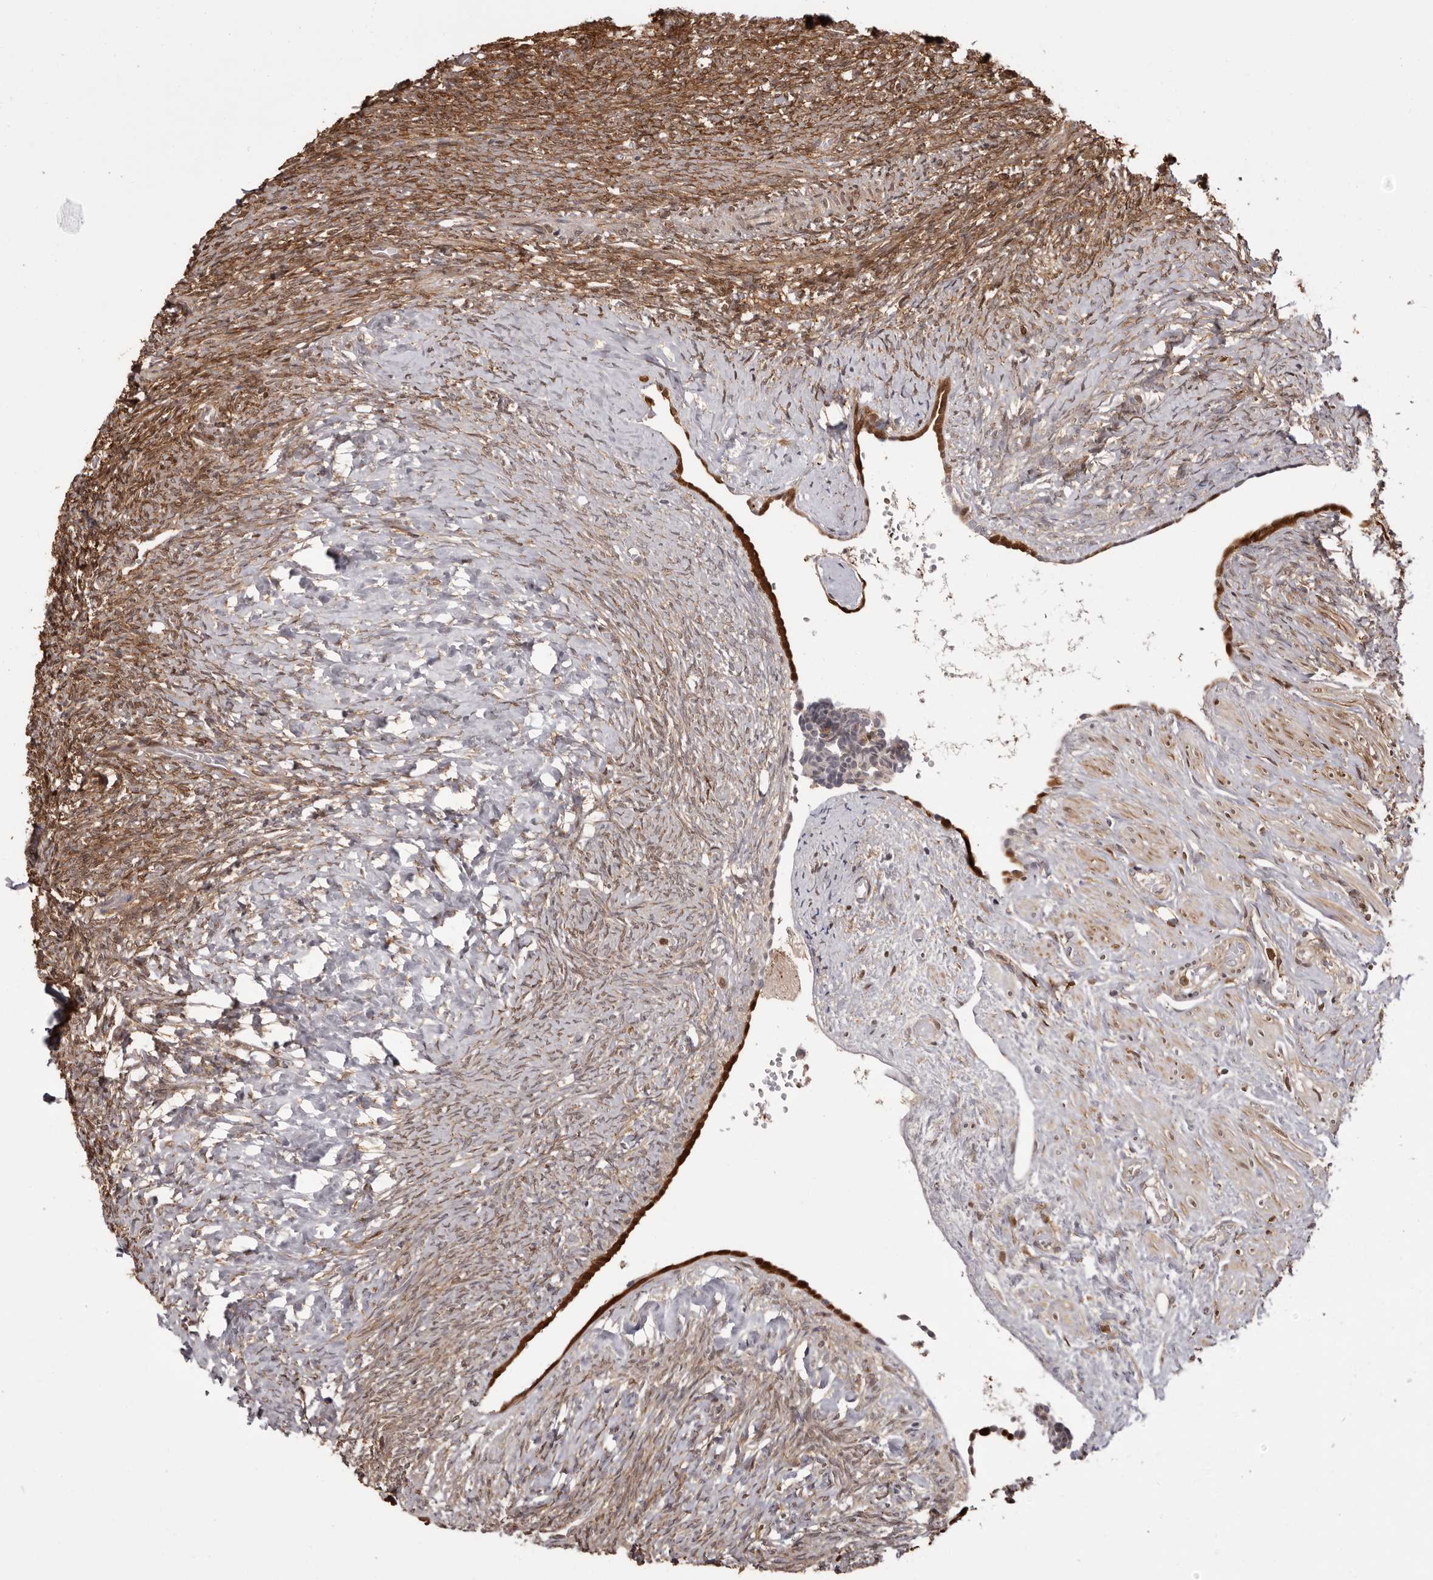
{"staining": {"intensity": "moderate", "quantity": ">75%", "location": "cytoplasmic/membranous"}, "tissue": "ovary", "cell_type": "Ovarian stroma cells", "image_type": "normal", "snomed": [{"axis": "morphology", "description": "Normal tissue, NOS"}, {"axis": "topography", "description": "Ovary"}], "caption": "Human ovary stained for a protein (brown) reveals moderate cytoplasmic/membranous positive staining in approximately >75% of ovarian stroma cells.", "gene": "GFOD1", "patient": {"sex": "female", "age": 41}}